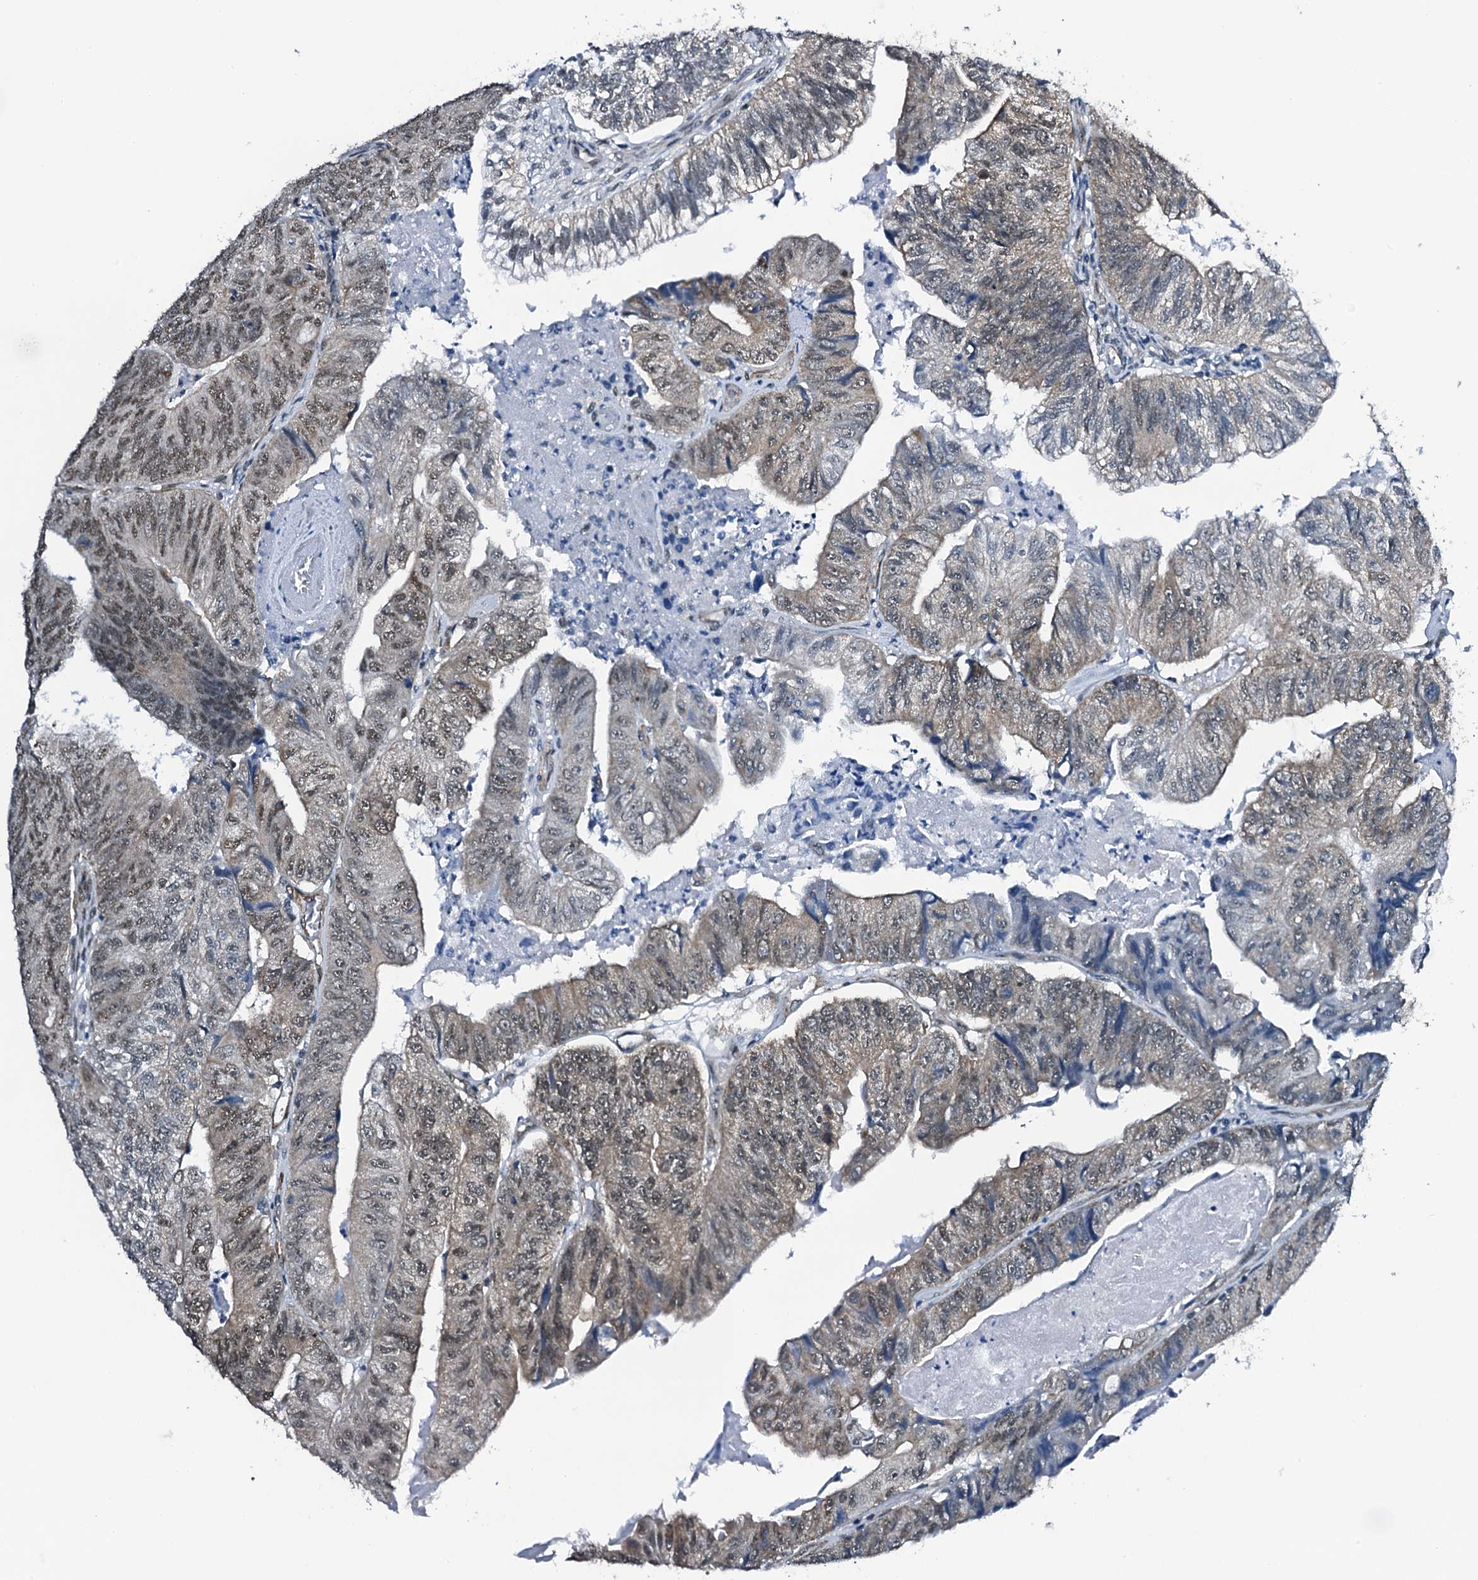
{"staining": {"intensity": "weak", "quantity": ">75%", "location": "cytoplasmic/membranous,nuclear"}, "tissue": "colorectal cancer", "cell_type": "Tumor cells", "image_type": "cancer", "snomed": [{"axis": "morphology", "description": "Adenocarcinoma, NOS"}, {"axis": "topography", "description": "Colon"}], "caption": "Tumor cells reveal low levels of weak cytoplasmic/membranous and nuclear positivity in approximately >75% of cells in human colorectal adenocarcinoma. The staining was performed using DAB (3,3'-diaminobenzidine), with brown indicating positive protein expression. Nuclei are stained blue with hematoxylin.", "gene": "CWC15", "patient": {"sex": "female", "age": 67}}